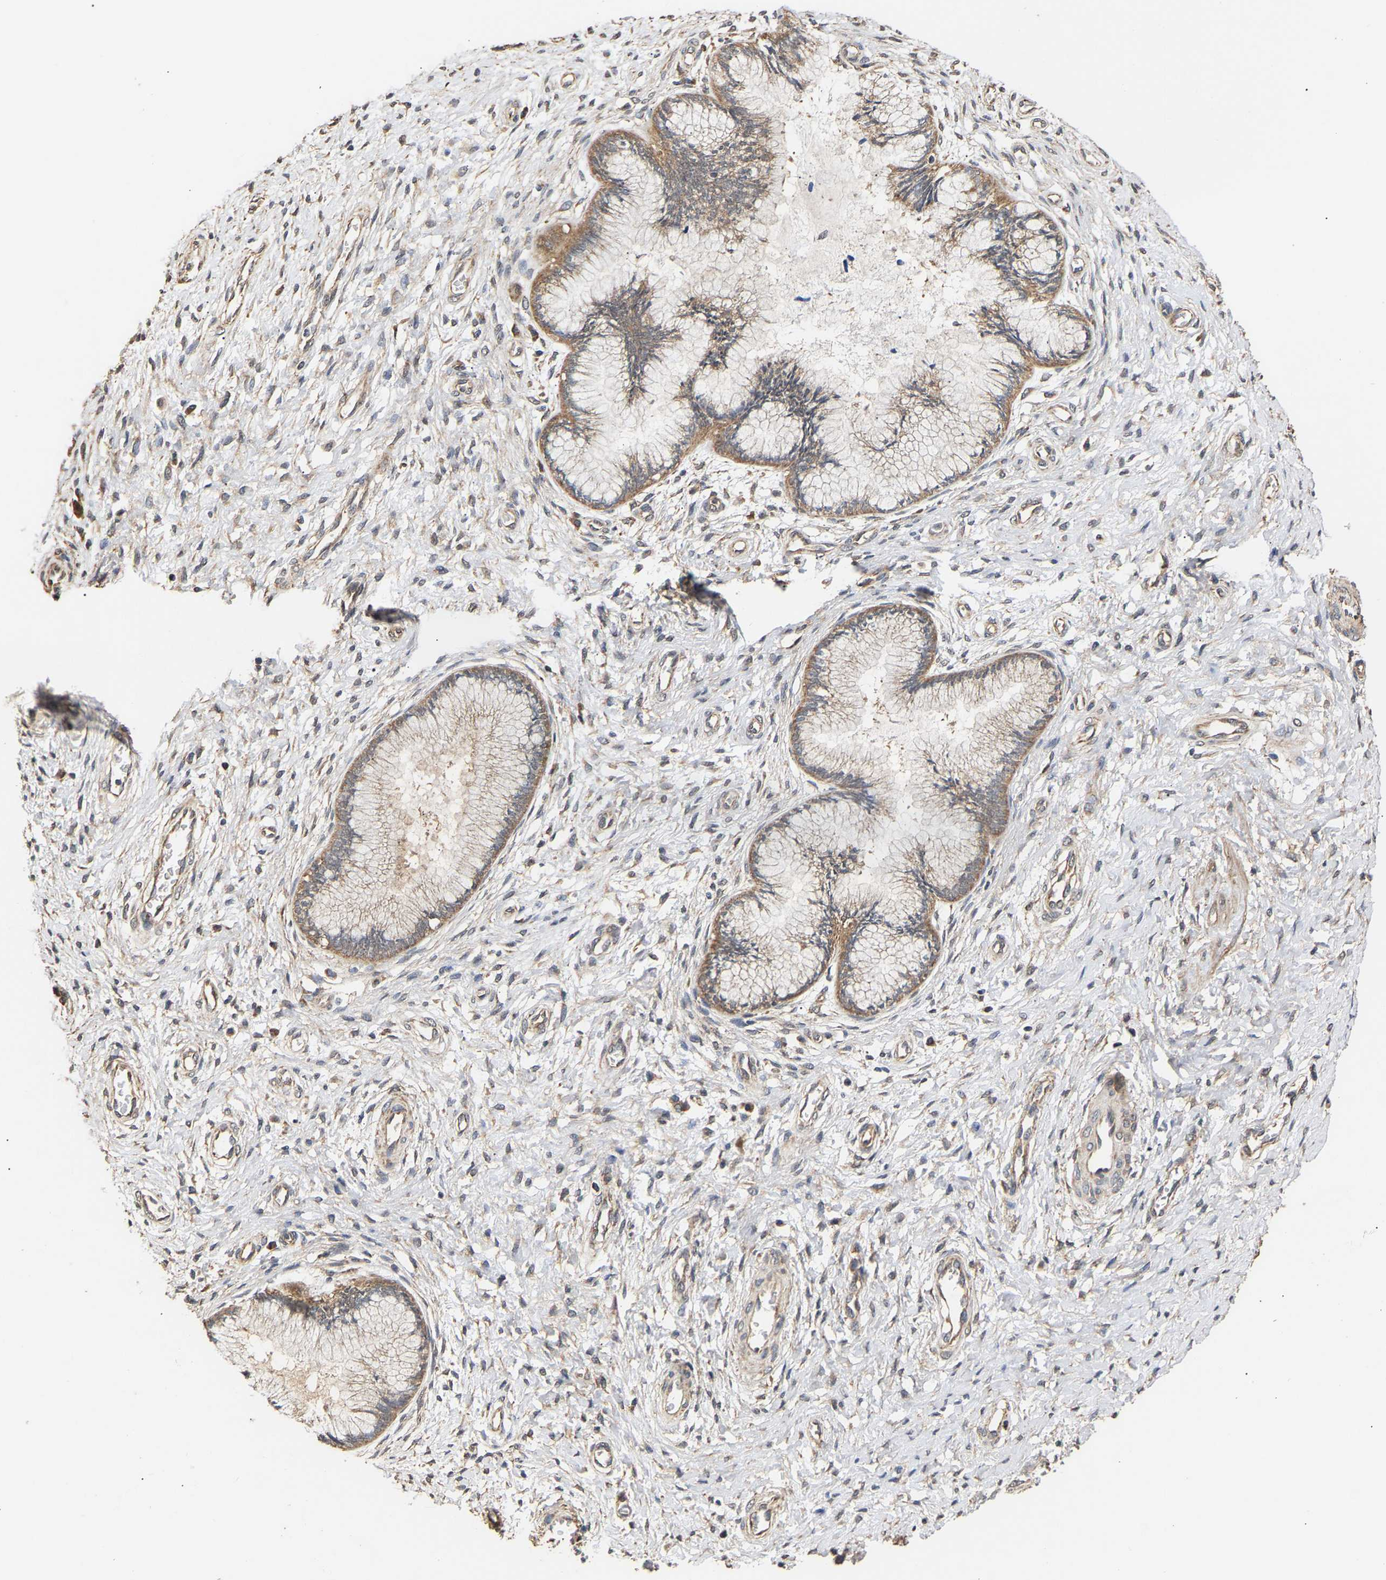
{"staining": {"intensity": "moderate", "quantity": ">75%", "location": "cytoplasmic/membranous"}, "tissue": "cervix", "cell_type": "Glandular cells", "image_type": "normal", "snomed": [{"axis": "morphology", "description": "Normal tissue, NOS"}, {"axis": "topography", "description": "Cervix"}], "caption": "IHC micrograph of benign human cervix stained for a protein (brown), which displays medium levels of moderate cytoplasmic/membranous staining in about >75% of glandular cells.", "gene": "ZNF26", "patient": {"sex": "female", "age": 55}}